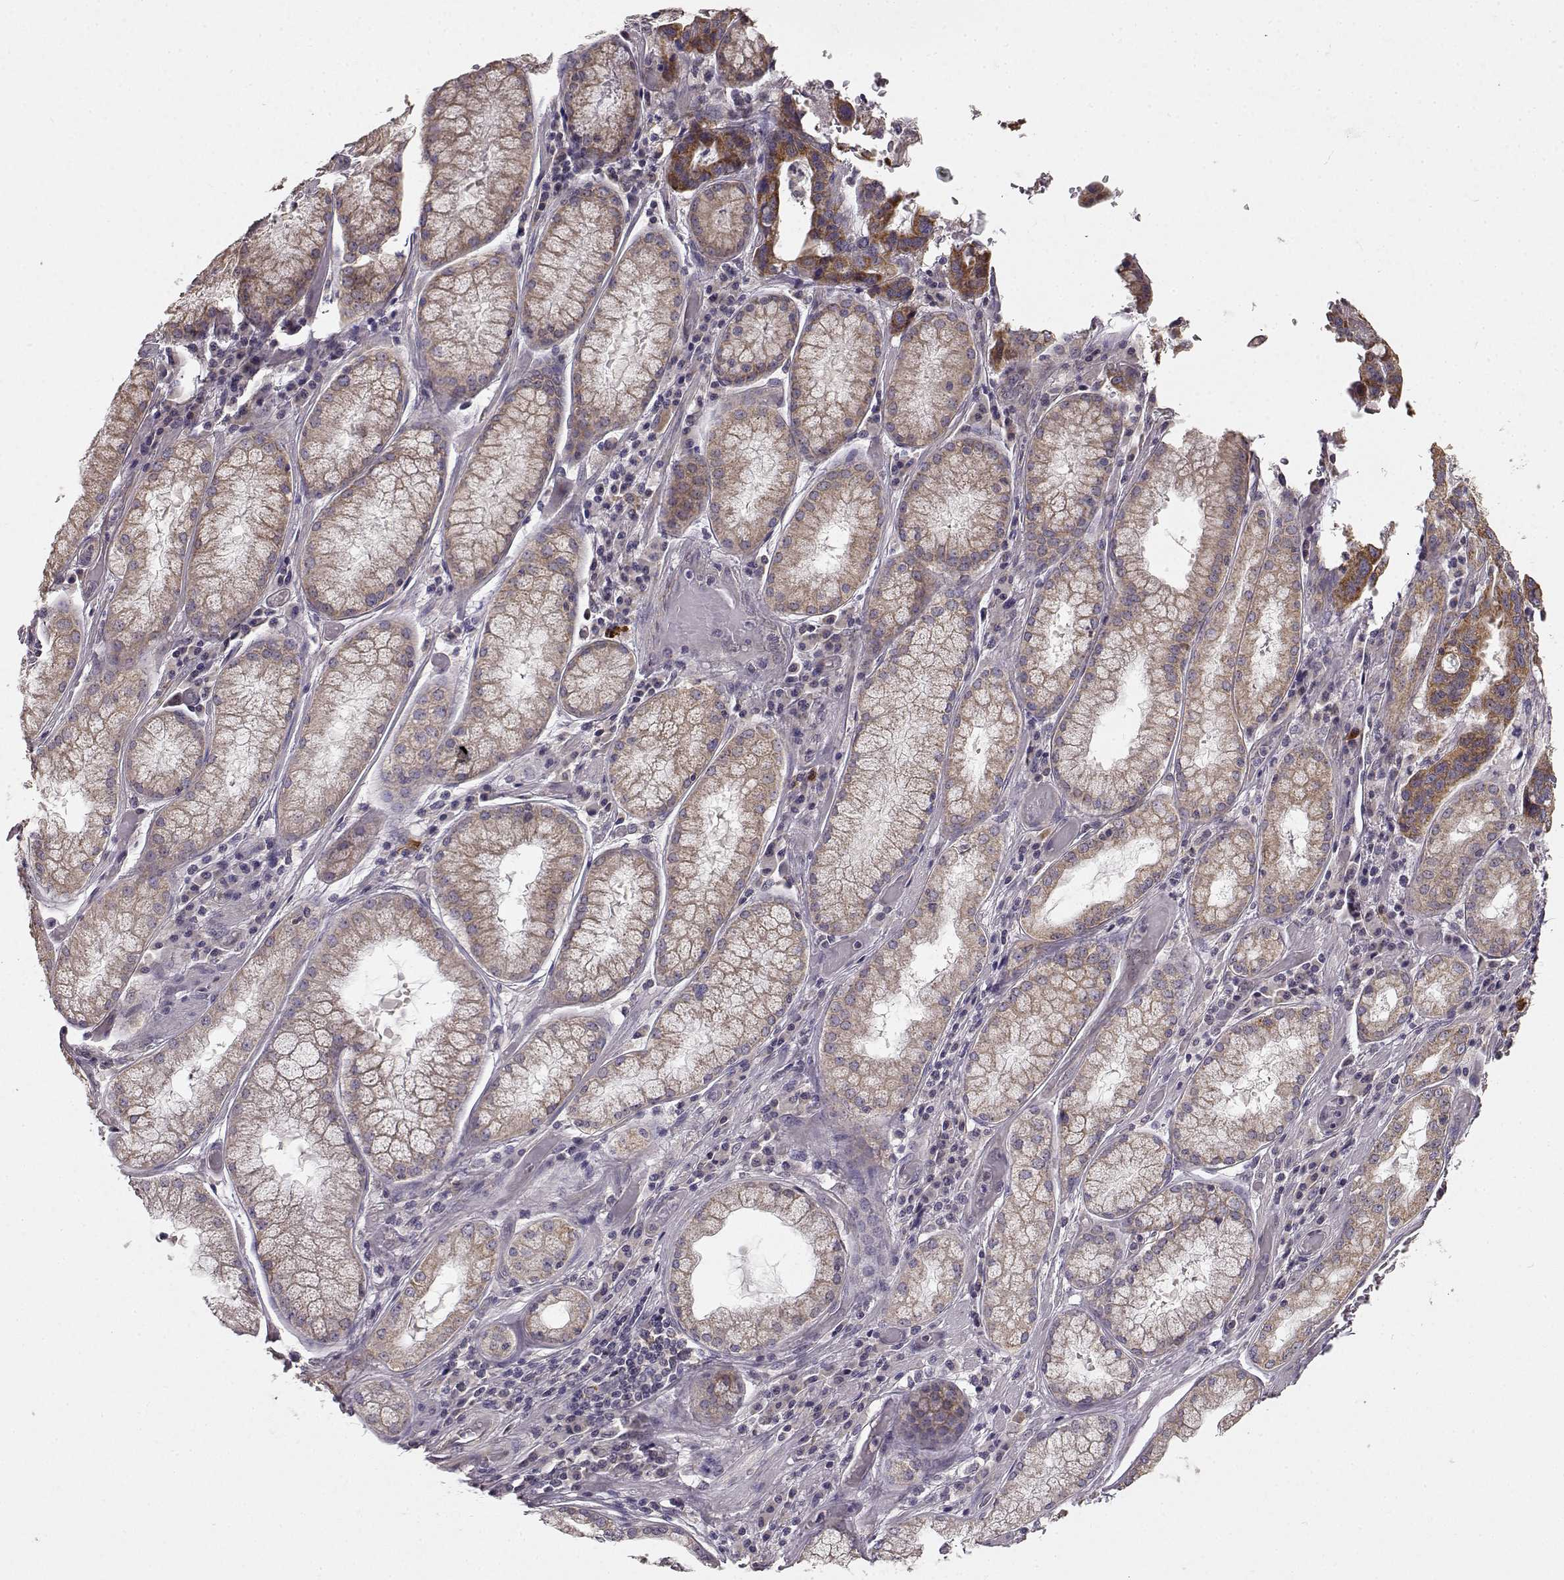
{"staining": {"intensity": "moderate", "quantity": ">75%", "location": "cytoplasmic/membranous"}, "tissue": "stomach cancer", "cell_type": "Tumor cells", "image_type": "cancer", "snomed": [{"axis": "morphology", "description": "Adenocarcinoma, NOS"}, {"axis": "topography", "description": "Stomach, lower"}], "caption": "A histopathology image showing moderate cytoplasmic/membranous expression in approximately >75% of tumor cells in adenocarcinoma (stomach), as visualized by brown immunohistochemical staining.", "gene": "ERBB3", "patient": {"sex": "female", "age": 76}}